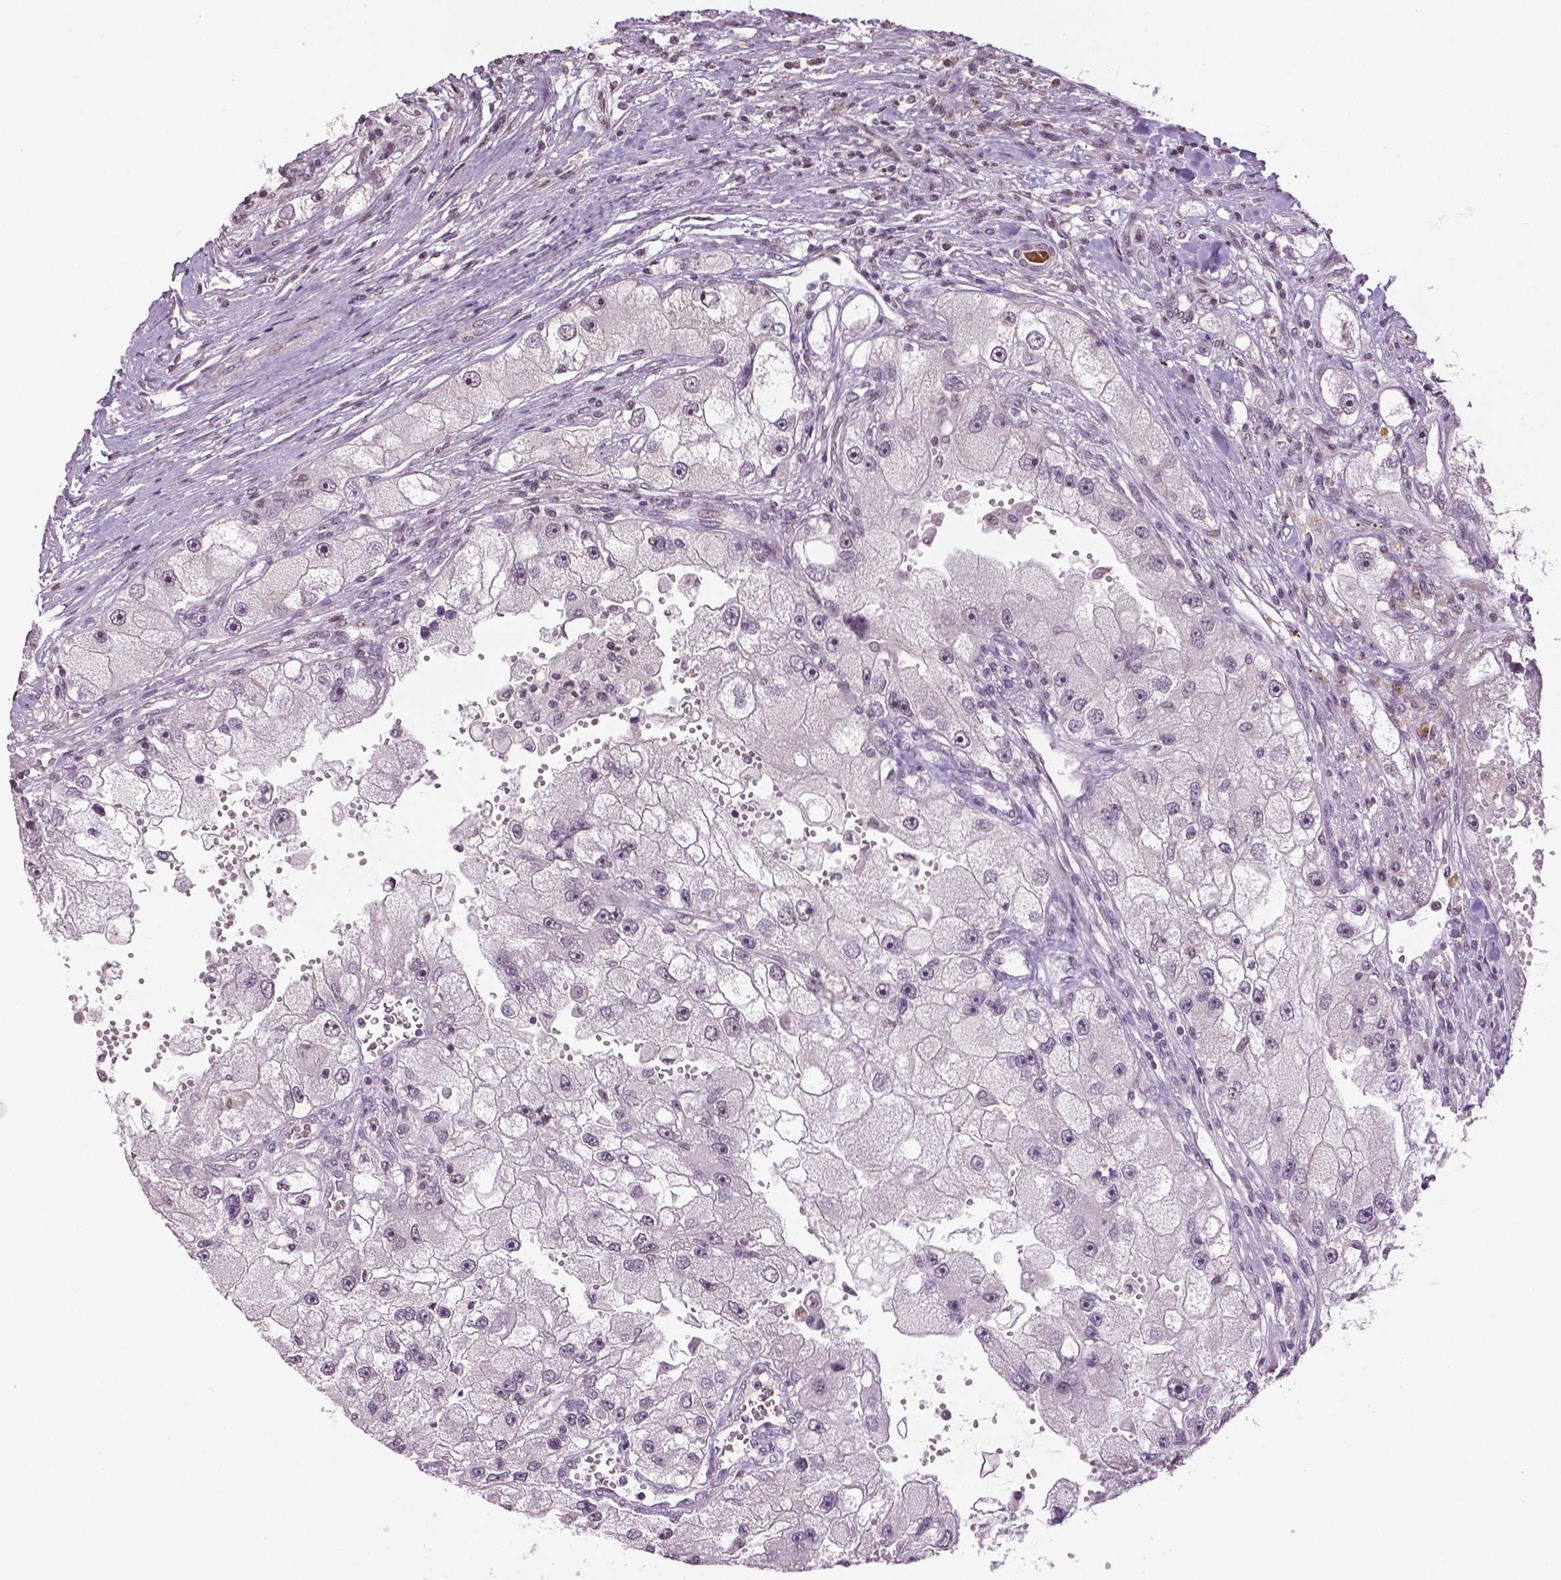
{"staining": {"intensity": "moderate", "quantity": "<25%", "location": "nuclear"}, "tissue": "renal cancer", "cell_type": "Tumor cells", "image_type": "cancer", "snomed": [{"axis": "morphology", "description": "Adenocarcinoma, NOS"}, {"axis": "topography", "description": "Kidney"}], "caption": "Renal cancer stained for a protein (brown) shows moderate nuclear positive expression in about <25% of tumor cells.", "gene": "DLX5", "patient": {"sex": "male", "age": 63}}